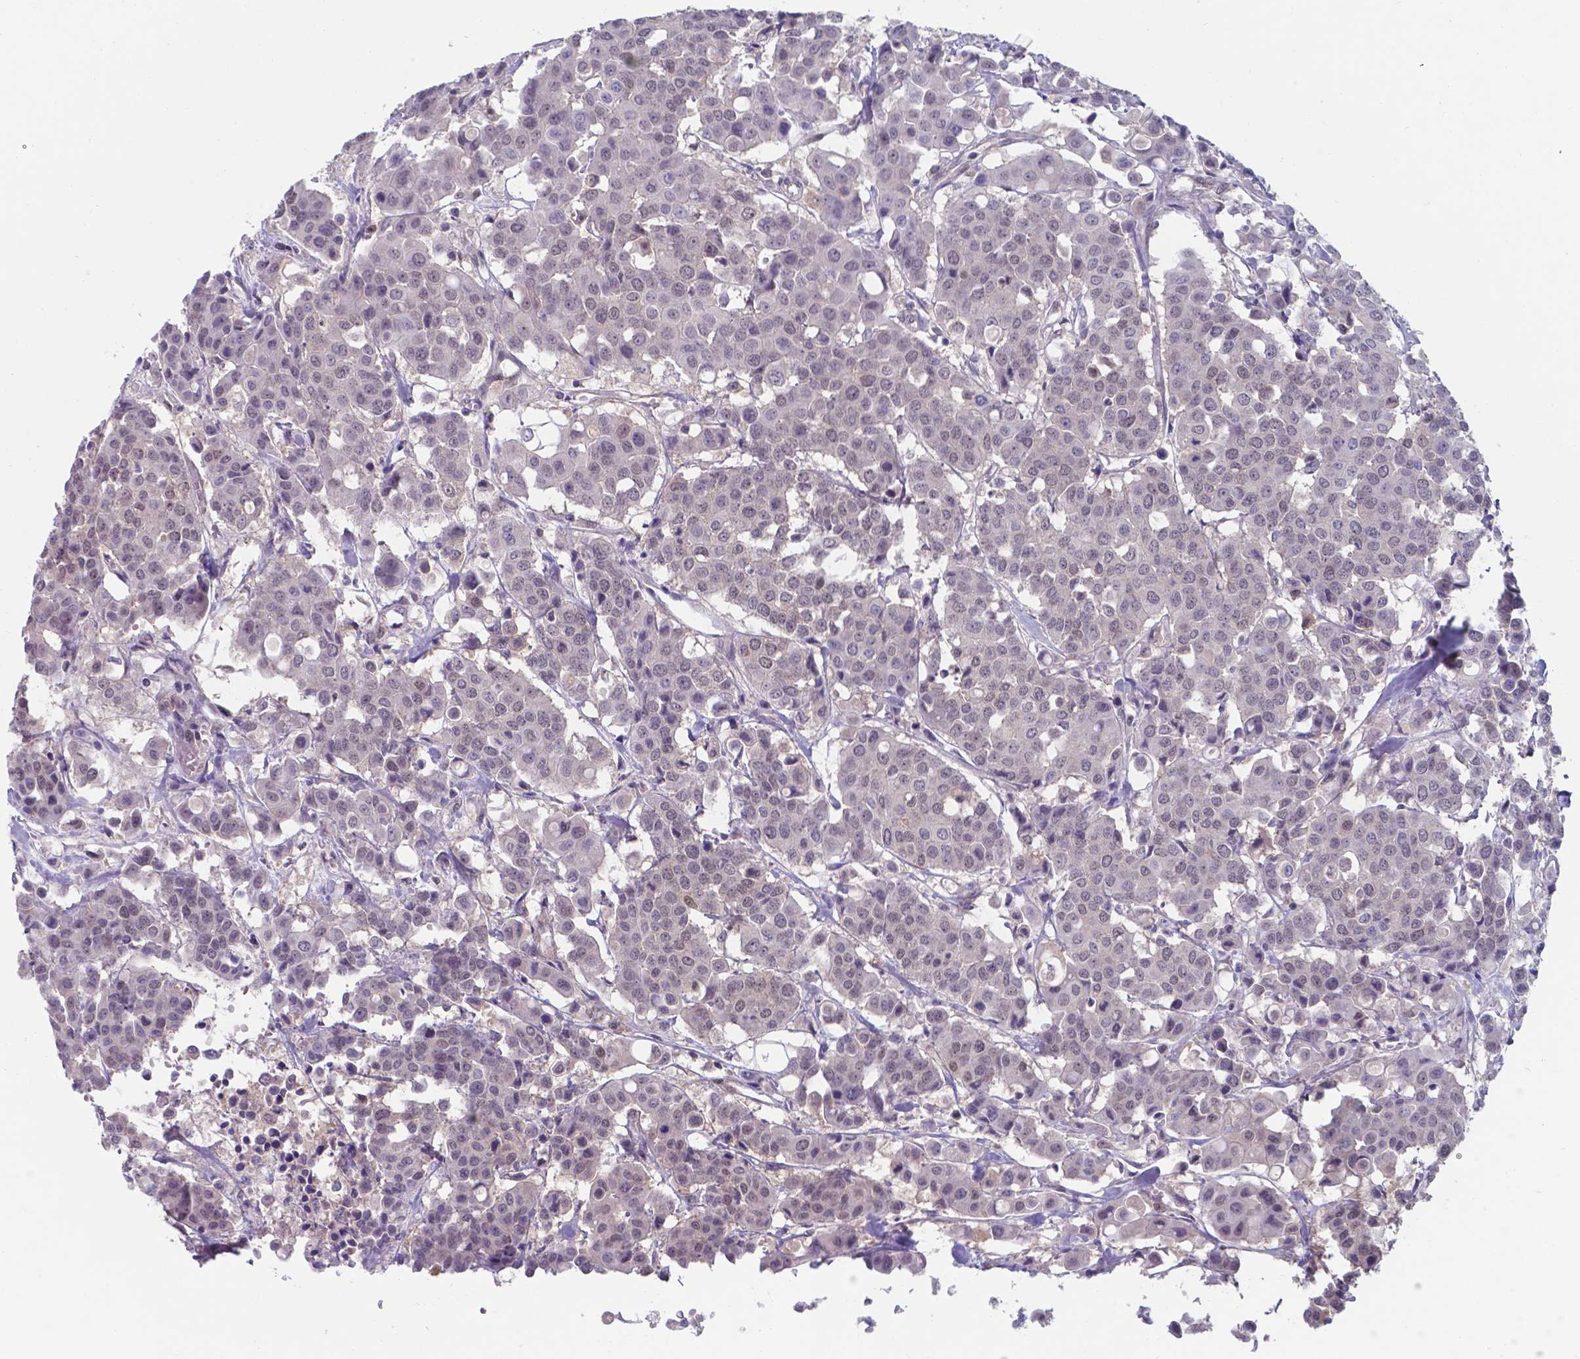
{"staining": {"intensity": "negative", "quantity": "none", "location": "none"}, "tissue": "carcinoid", "cell_type": "Tumor cells", "image_type": "cancer", "snomed": [{"axis": "morphology", "description": "Carcinoid, malignant, NOS"}, {"axis": "topography", "description": "Colon"}], "caption": "Immunohistochemistry (IHC) of carcinoid exhibits no staining in tumor cells. (Immunohistochemistry, brightfield microscopy, high magnification).", "gene": "UBE2E2", "patient": {"sex": "male", "age": 81}}